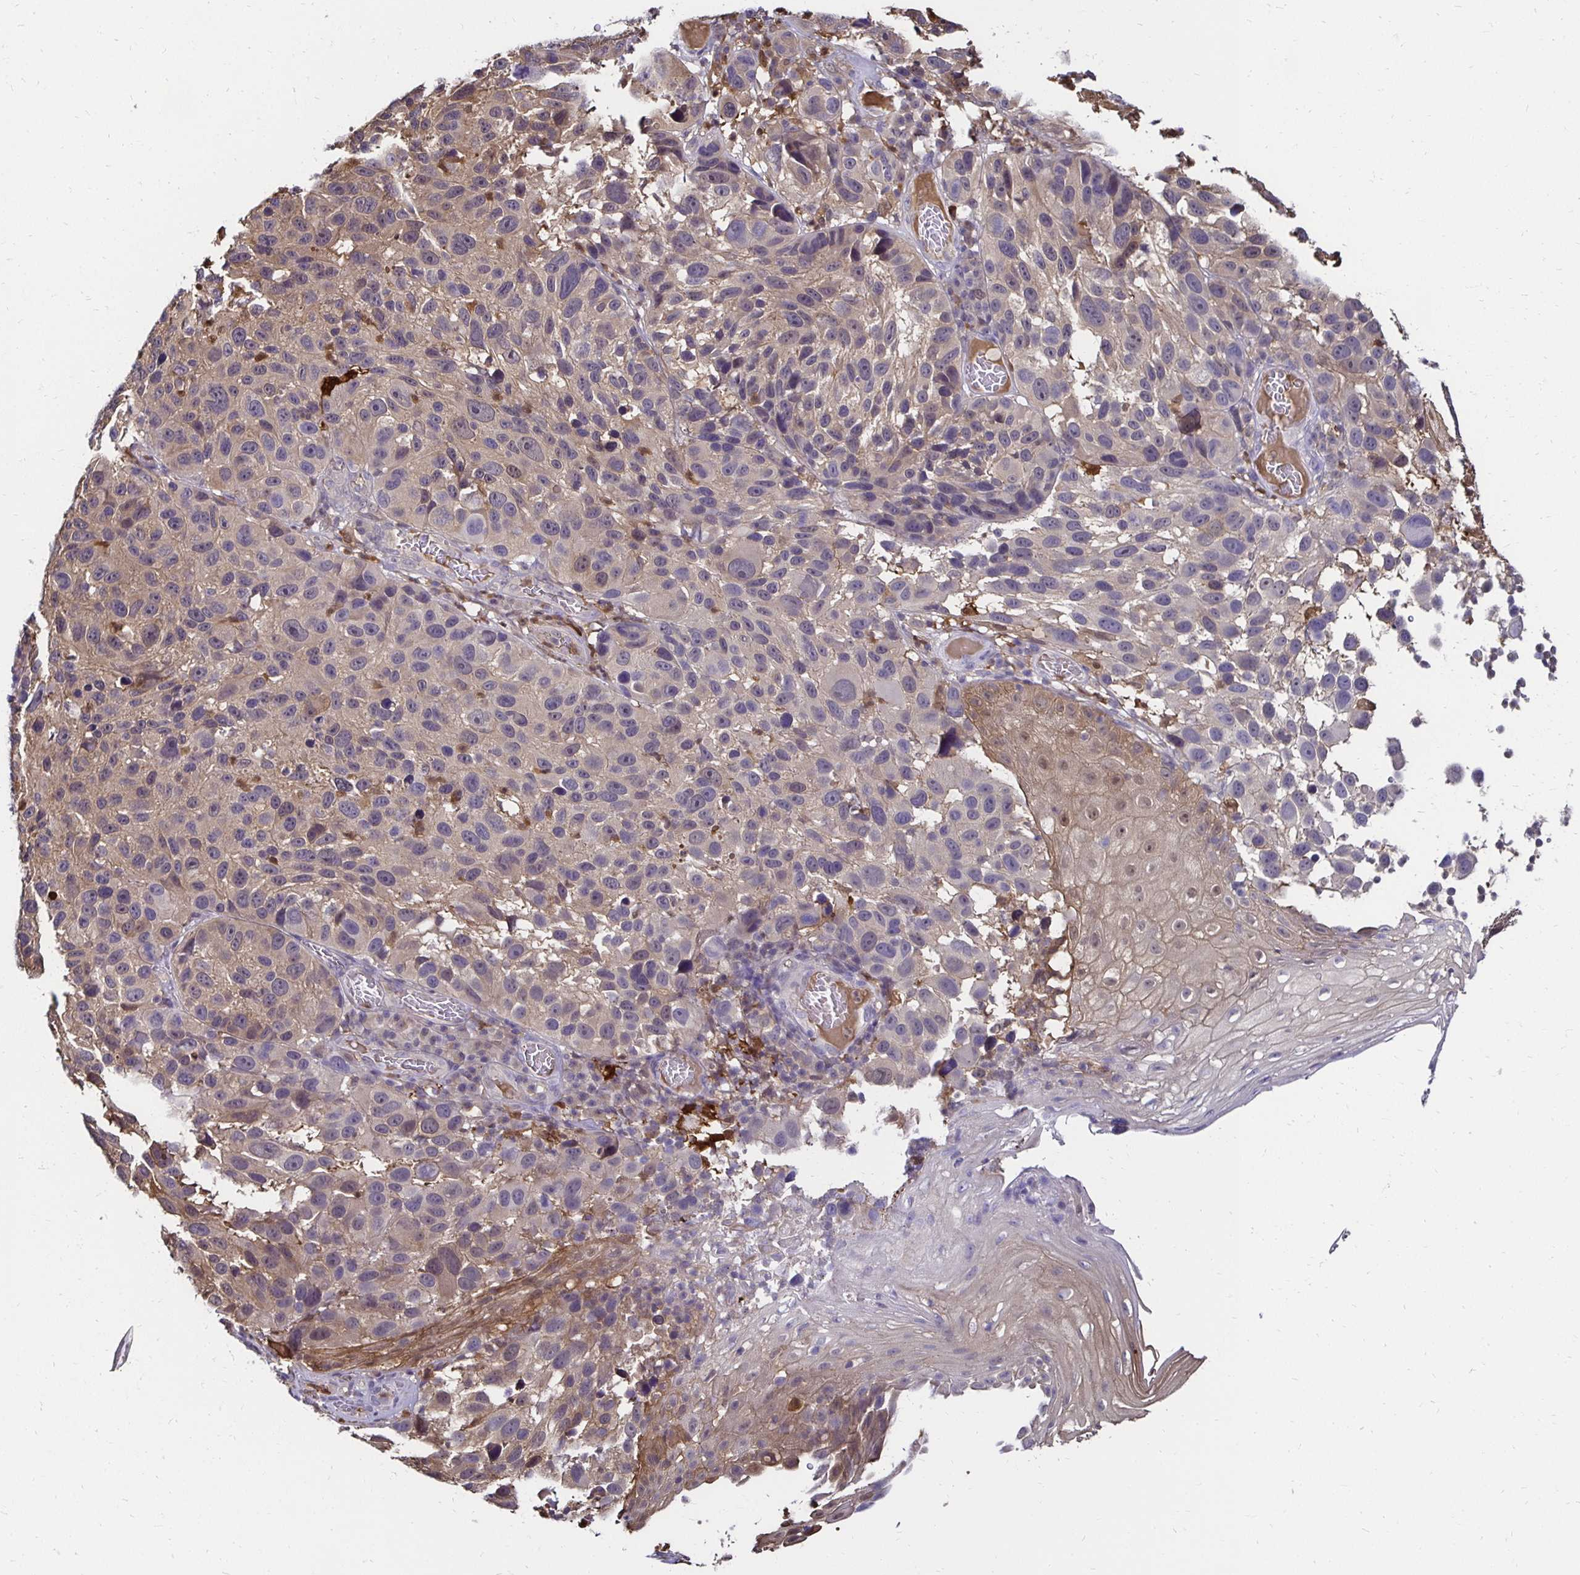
{"staining": {"intensity": "weak", "quantity": "<25%", "location": "cytoplasmic/membranous"}, "tissue": "melanoma", "cell_type": "Tumor cells", "image_type": "cancer", "snomed": [{"axis": "morphology", "description": "Malignant melanoma, NOS"}, {"axis": "topography", "description": "Skin"}], "caption": "Immunohistochemistry image of neoplastic tissue: melanoma stained with DAB (3,3'-diaminobenzidine) exhibits no significant protein positivity in tumor cells.", "gene": "TXN", "patient": {"sex": "male", "age": 53}}